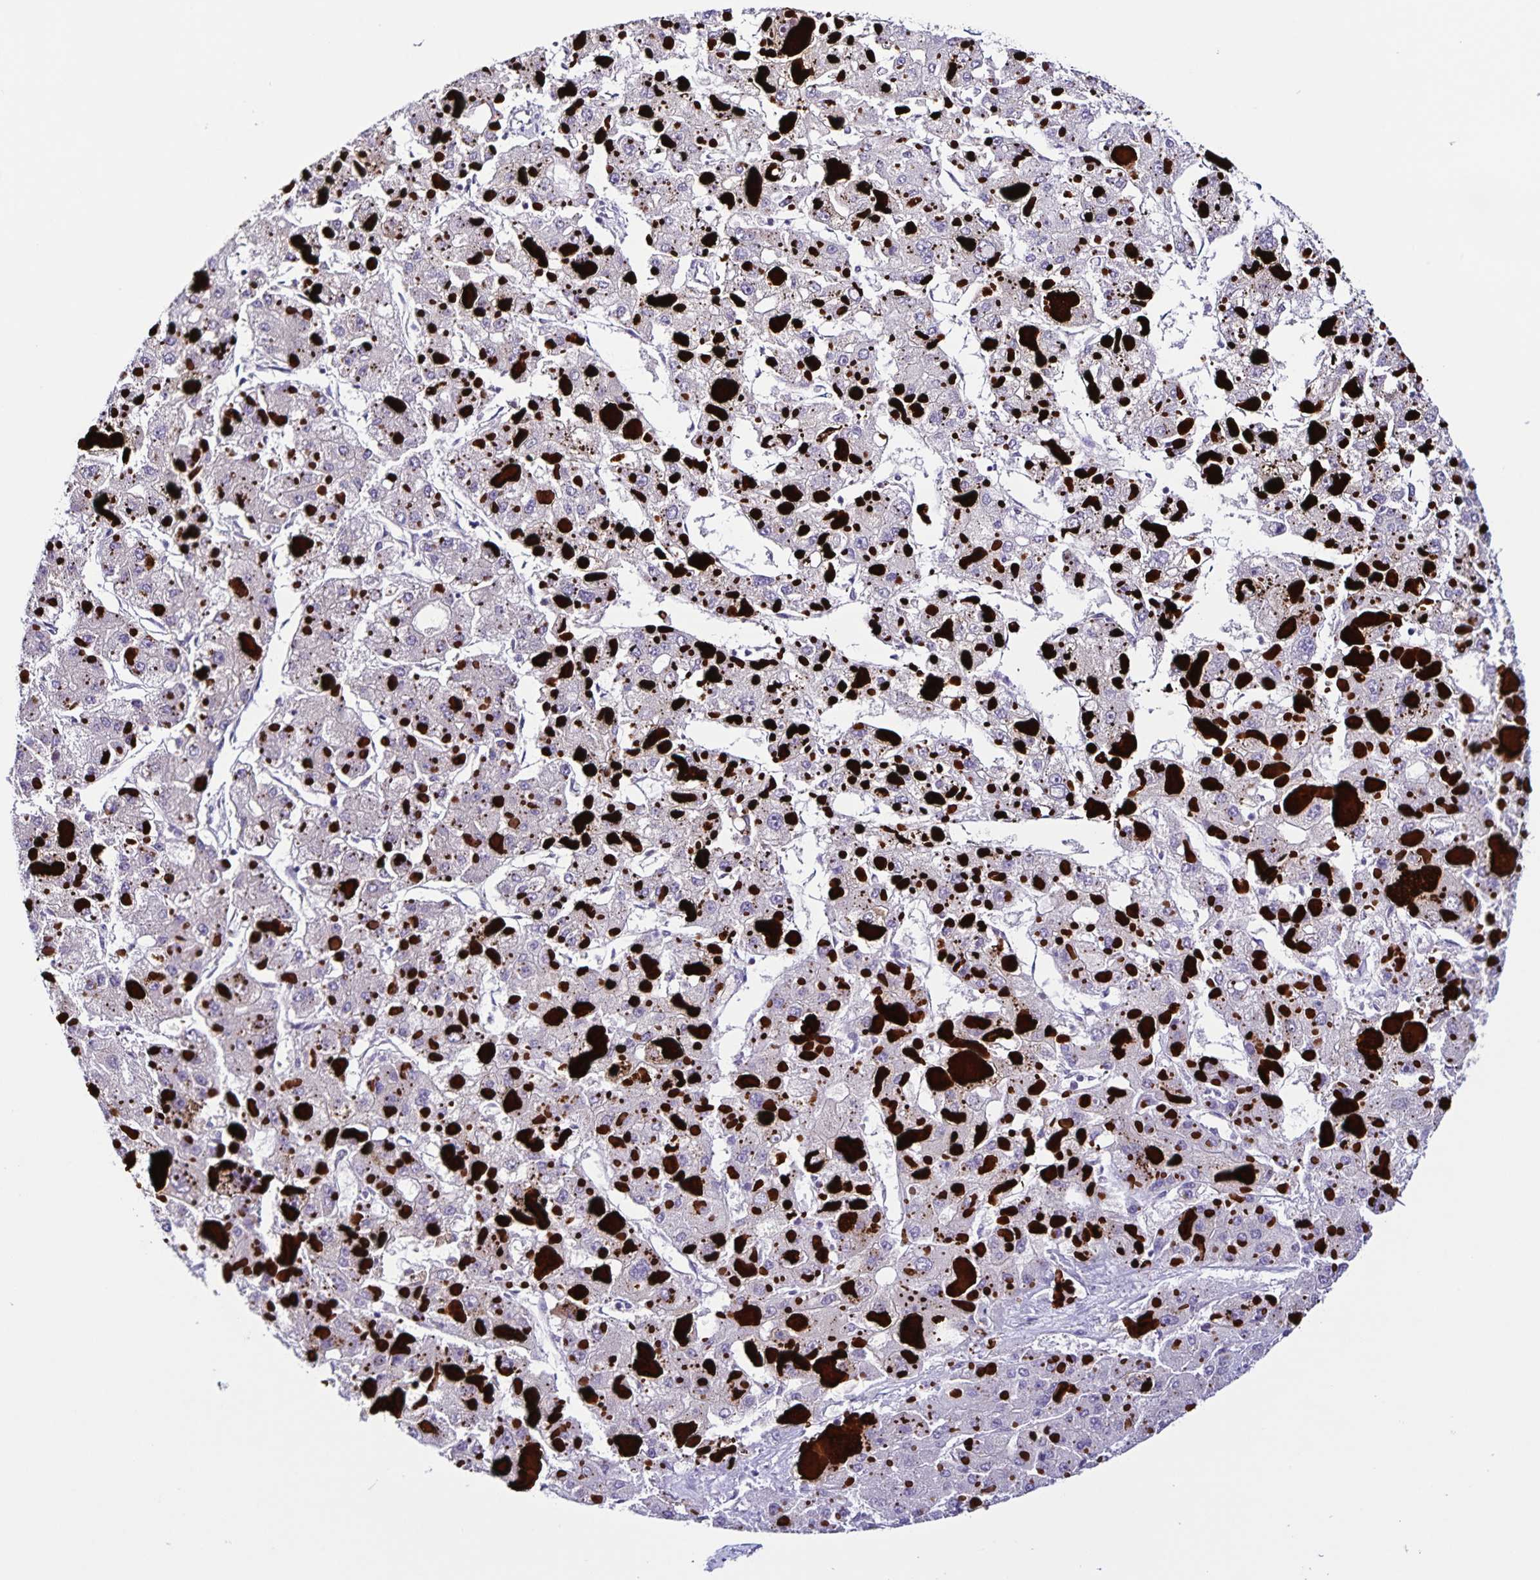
{"staining": {"intensity": "negative", "quantity": "none", "location": "none"}, "tissue": "liver cancer", "cell_type": "Tumor cells", "image_type": "cancer", "snomed": [{"axis": "morphology", "description": "Carcinoma, Hepatocellular, NOS"}, {"axis": "topography", "description": "Liver"}], "caption": "This is an immunohistochemistry image of human hepatocellular carcinoma (liver). There is no staining in tumor cells.", "gene": "OSBPL5", "patient": {"sex": "female", "age": 73}}